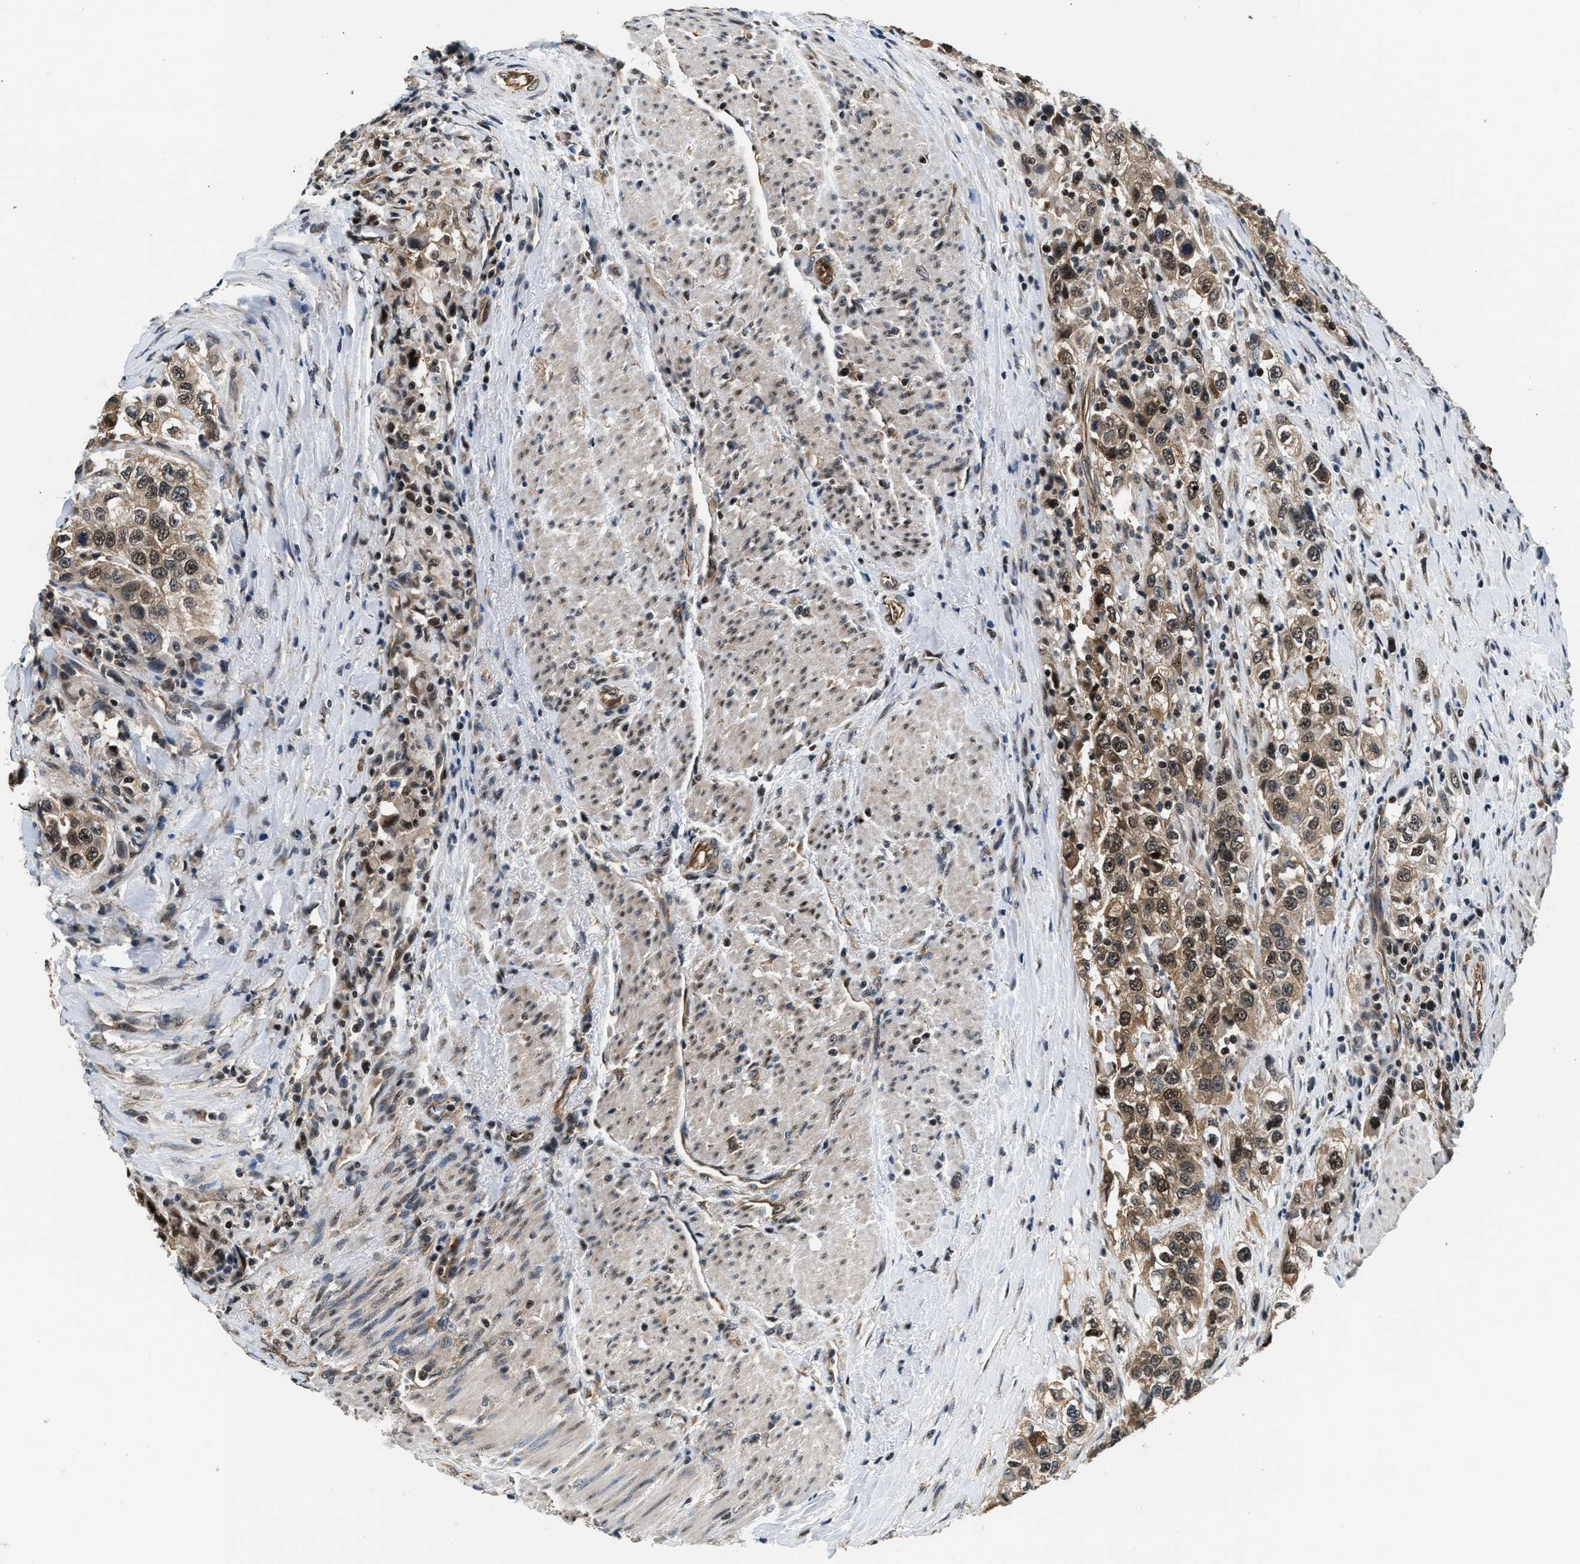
{"staining": {"intensity": "weak", "quantity": ">75%", "location": "cytoplasmic/membranous,nuclear"}, "tissue": "urothelial cancer", "cell_type": "Tumor cells", "image_type": "cancer", "snomed": [{"axis": "morphology", "description": "Urothelial carcinoma, High grade"}, {"axis": "topography", "description": "Urinary bladder"}], "caption": "IHC (DAB) staining of high-grade urothelial carcinoma demonstrates weak cytoplasmic/membranous and nuclear protein expression in about >75% of tumor cells.", "gene": "RBM33", "patient": {"sex": "female", "age": 80}}